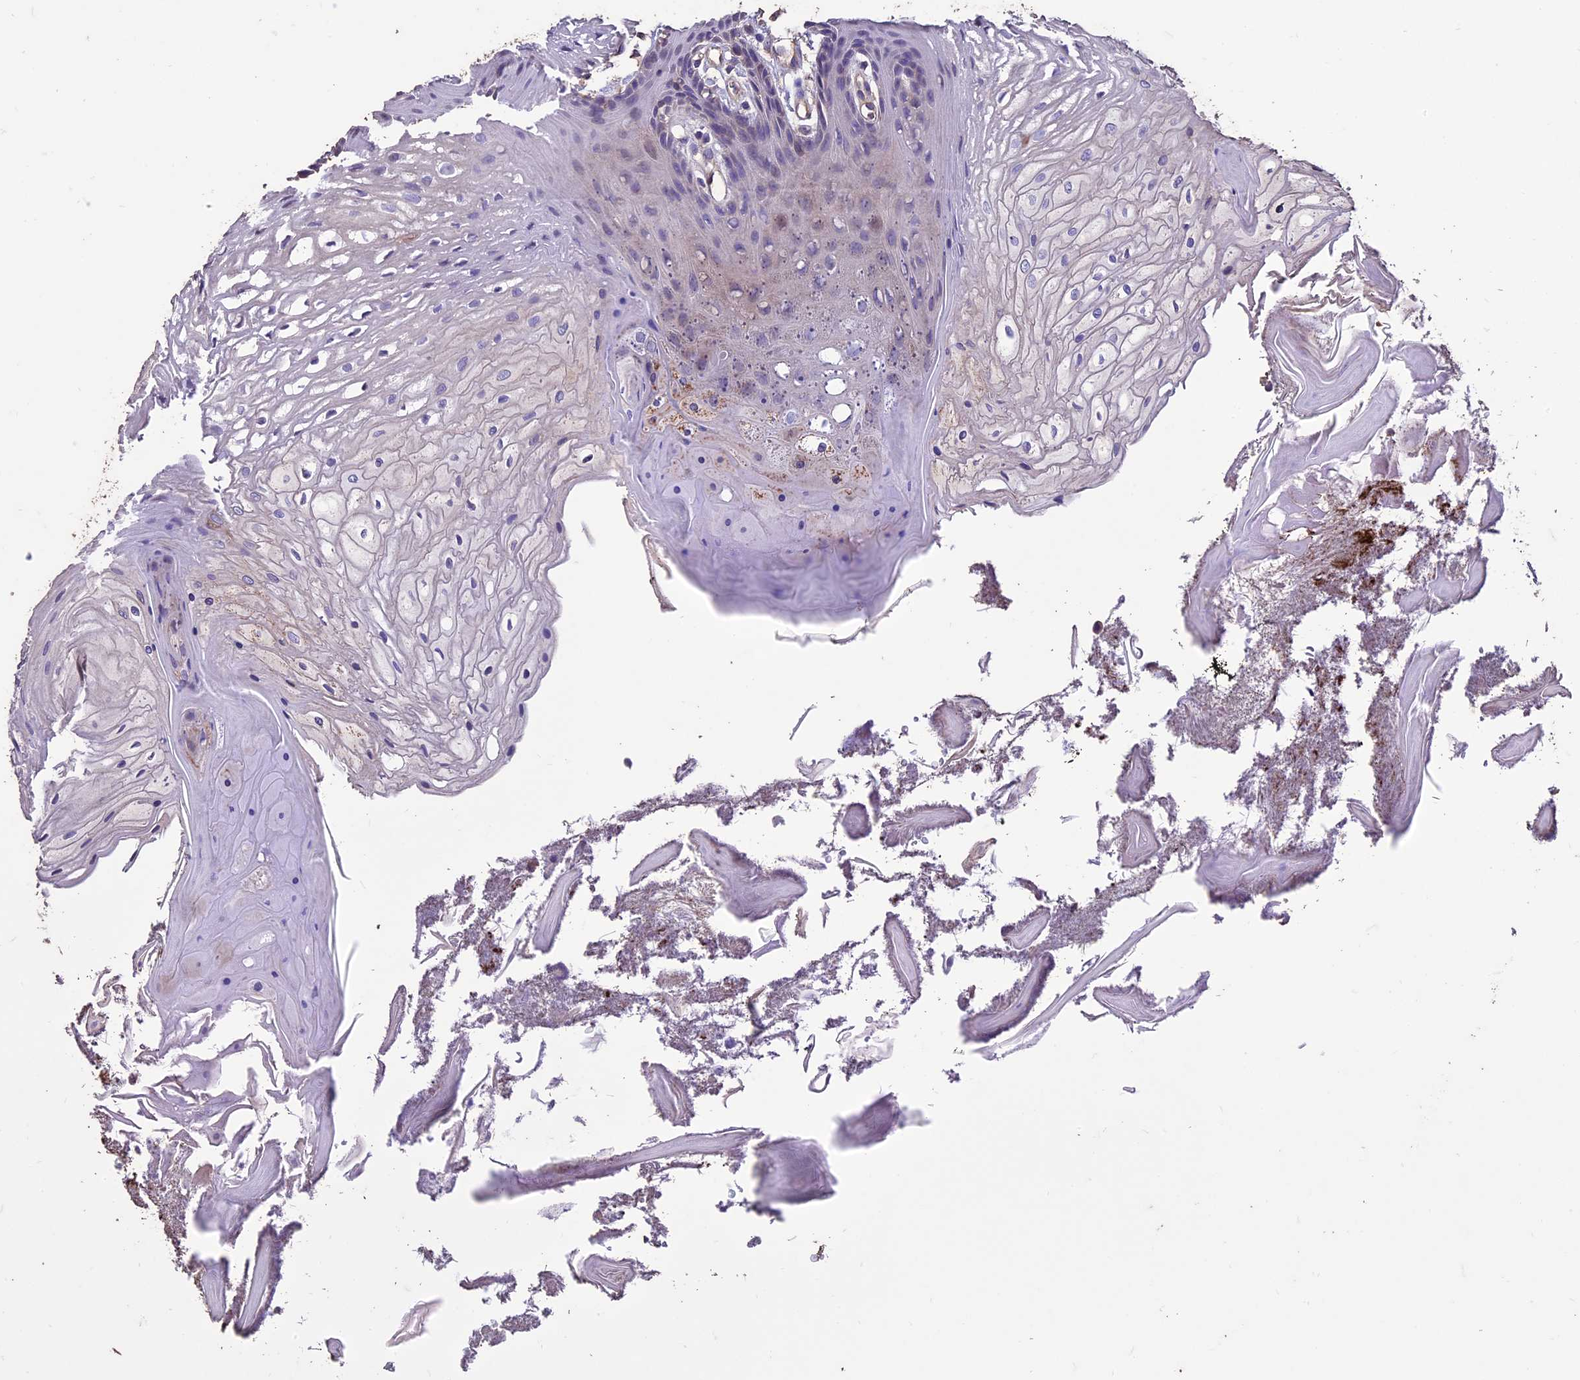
{"staining": {"intensity": "weak", "quantity": "<25%", "location": "cytoplasmic/membranous"}, "tissue": "oral mucosa", "cell_type": "Squamous epithelial cells", "image_type": "normal", "snomed": [{"axis": "morphology", "description": "Normal tissue, NOS"}, {"axis": "topography", "description": "Oral tissue"}], "caption": "An immunohistochemistry (IHC) photomicrograph of benign oral mucosa is shown. There is no staining in squamous epithelial cells of oral mucosa. (DAB (3,3'-diaminobenzidine) IHC with hematoxylin counter stain).", "gene": "USB1", "patient": {"sex": "female", "age": 80}}